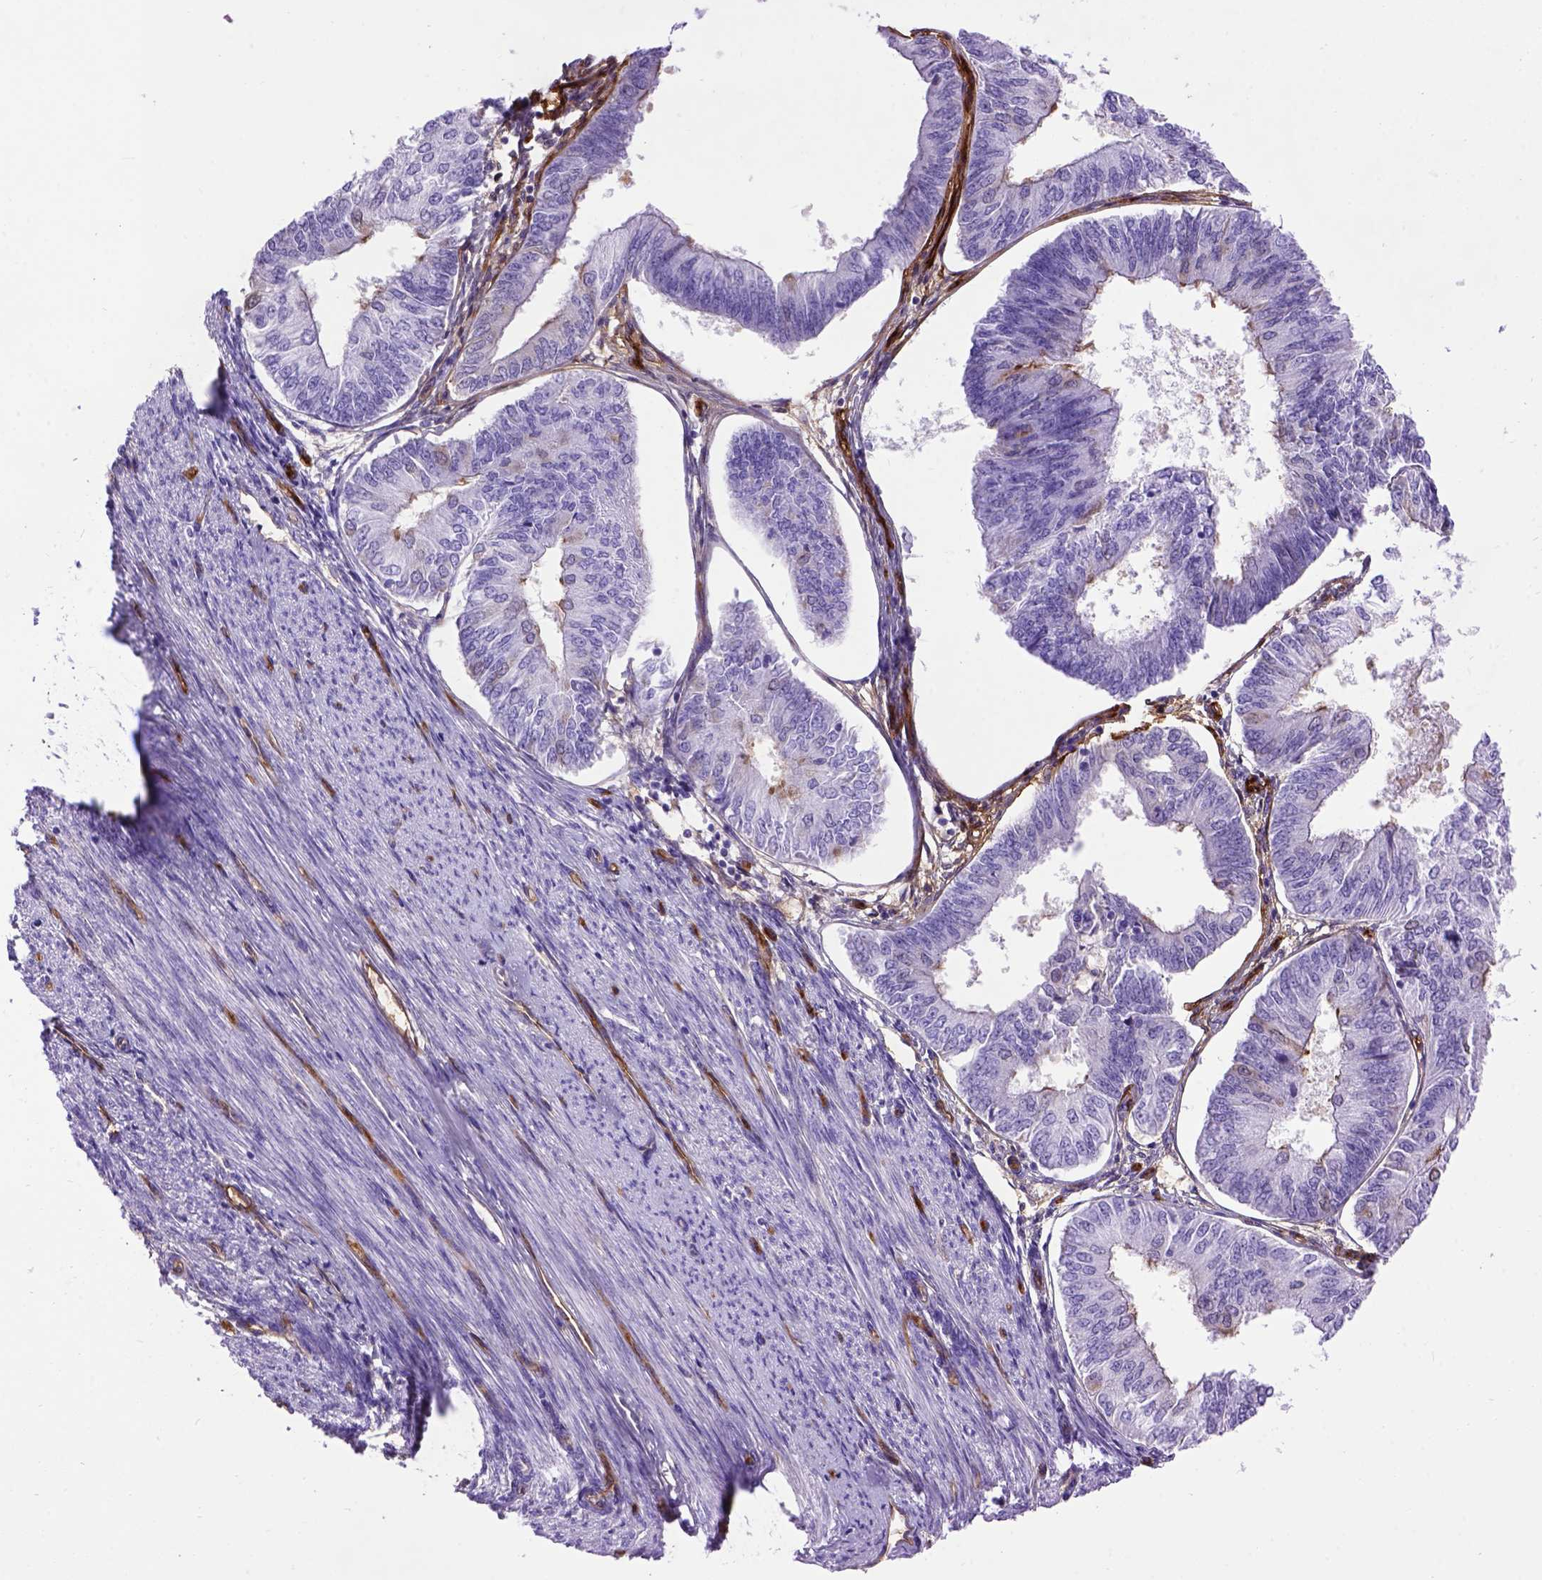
{"staining": {"intensity": "negative", "quantity": "none", "location": "none"}, "tissue": "endometrial cancer", "cell_type": "Tumor cells", "image_type": "cancer", "snomed": [{"axis": "morphology", "description": "Adenocarcinoma, NOS"}, {"axis": "topography", "description": "Endometrium"}], "caption": "This is an IHC photomicrograph of adenocarcinoma (endometrial). There is no positivity in tumor cells.", "gene": "ENG", "patient": {"sex": "female", "age": 58}}